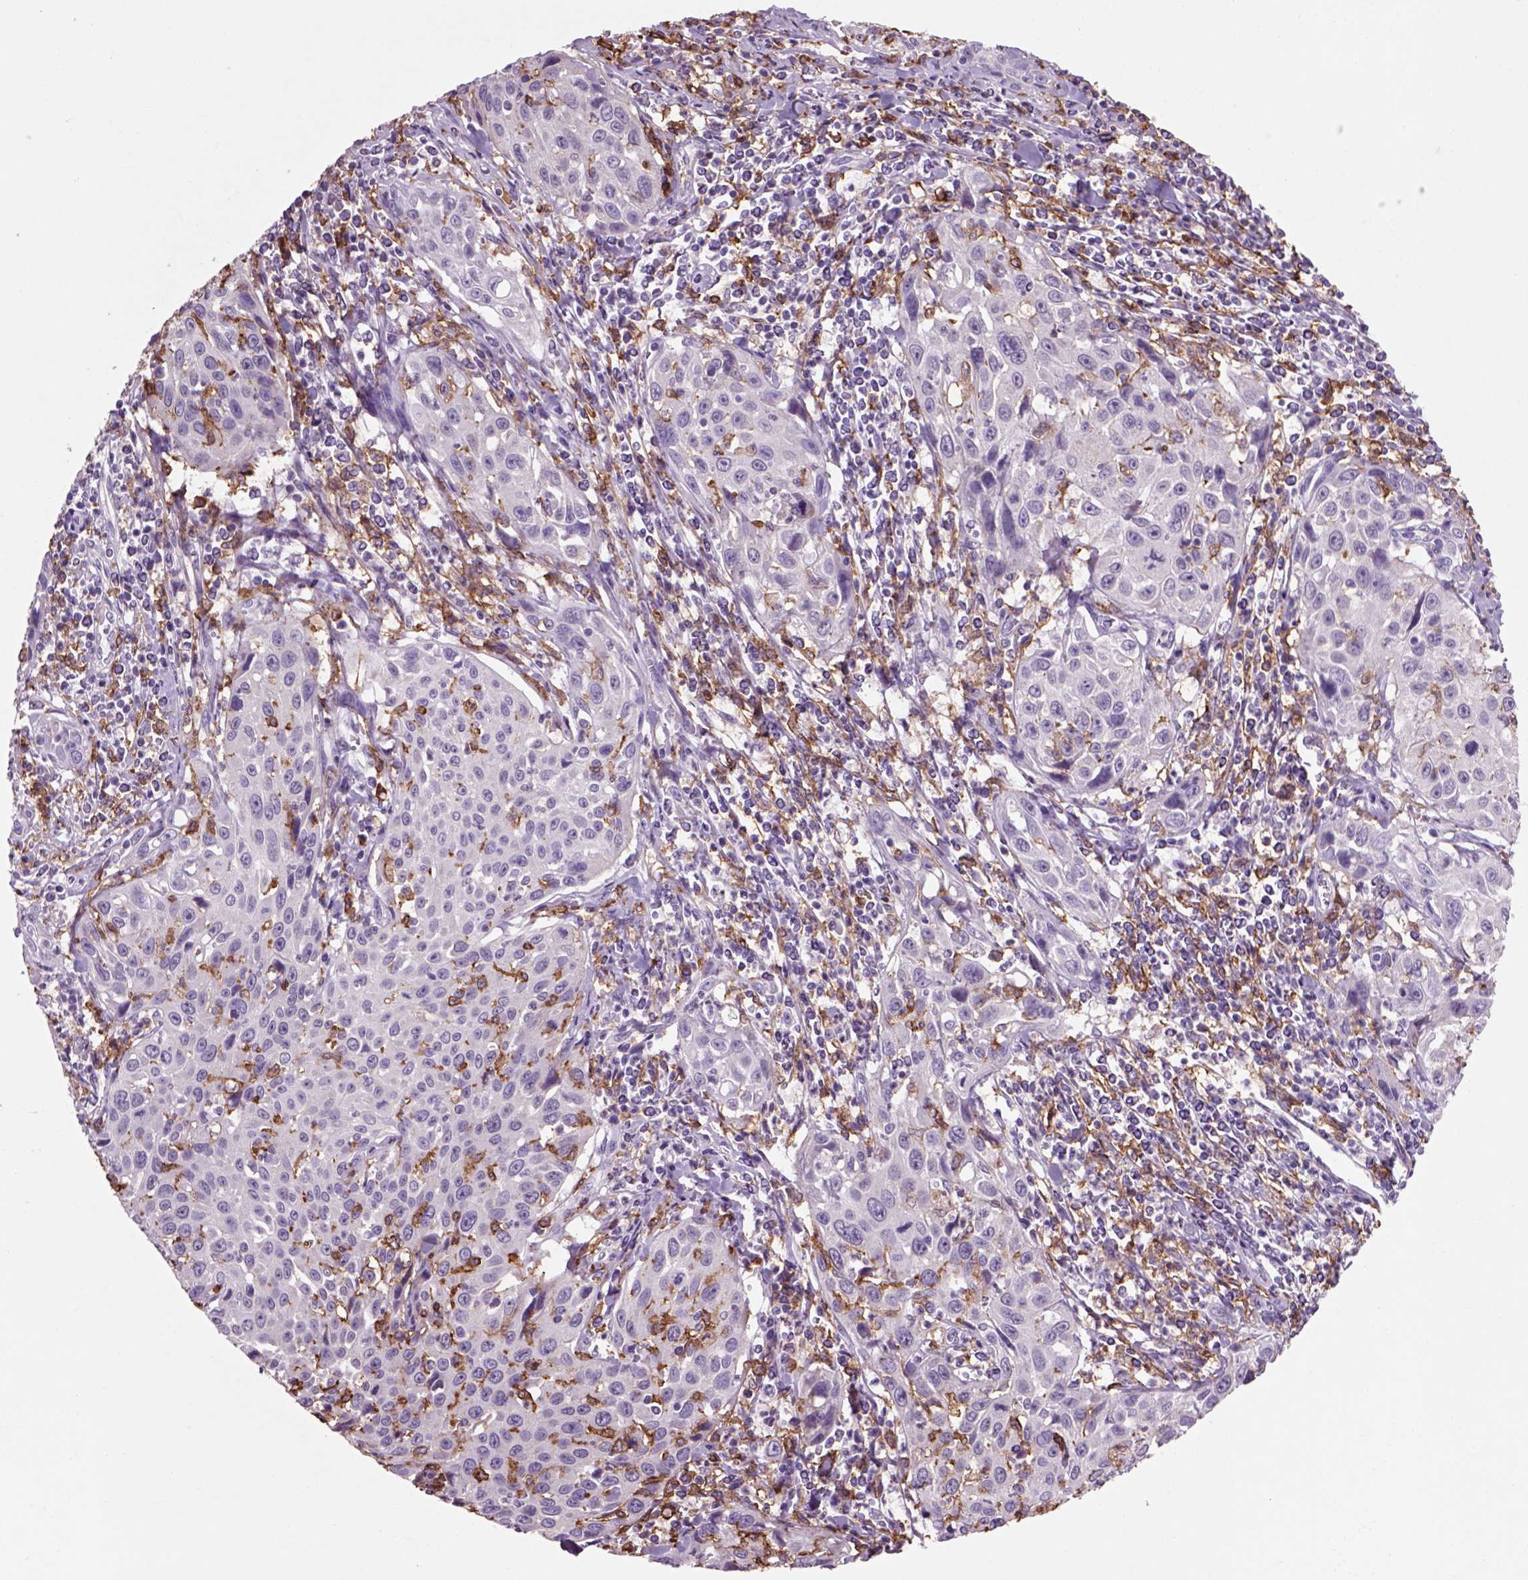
{"staining": {"intensity": "negative", "quantity": "none", "location": "none"}, "tissue": "cervical cancer", "cell_type": "Tumor cells", "image_type": "cancer", "snomed": [{"axis": "morphology", "description": "Squamous cell carcinoma, NOS"}, {"axis": "topography", "description": "Cervix"}], "caption": "Immunohistochemical staining of human cervical cancer (squamous cell carcinoma) reveals no significant staining in tumor cells.", "gene": "CD14", "patient": {"sex": "female", "age": 26}}